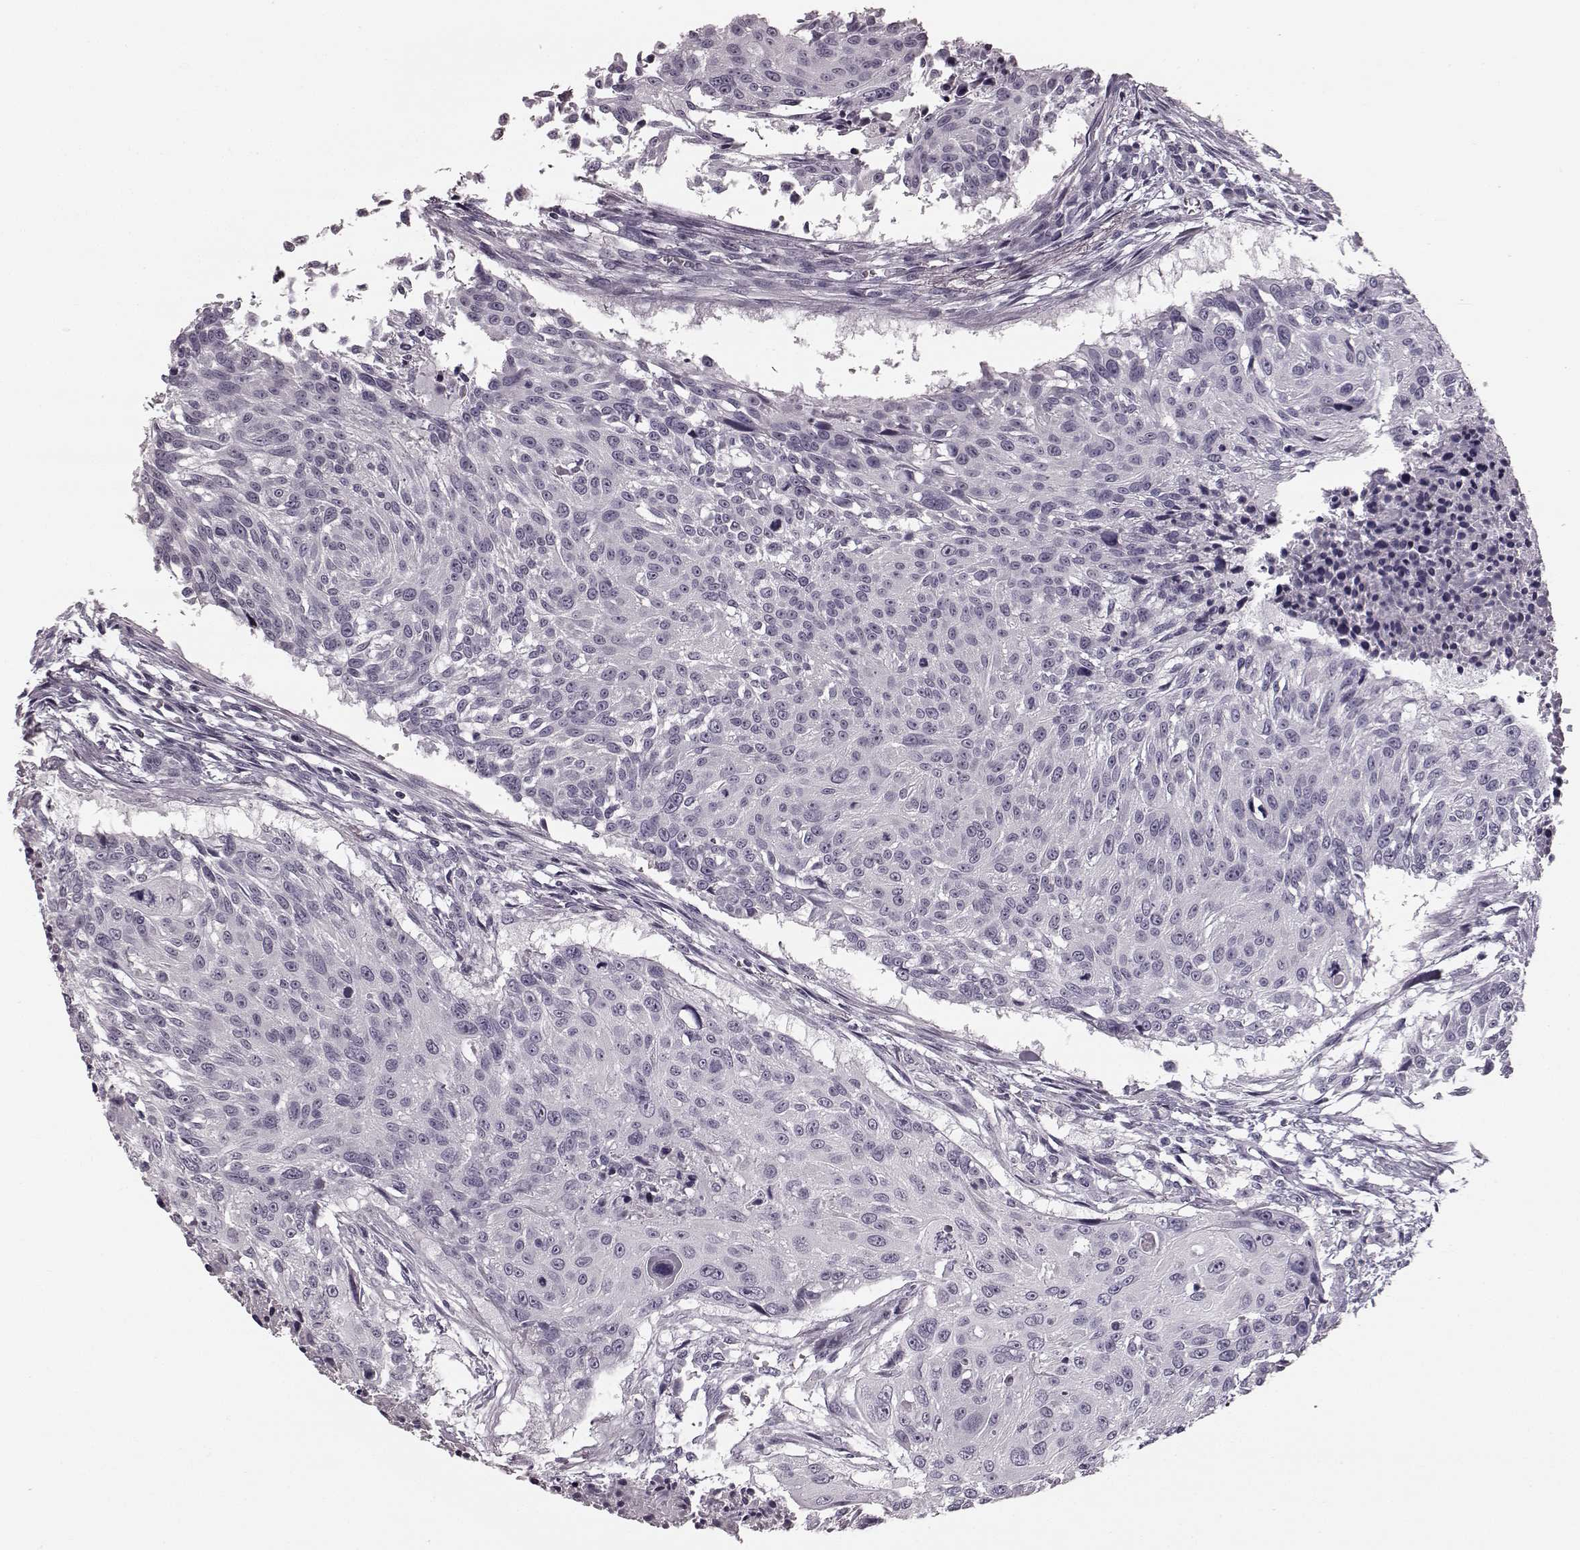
{"staining": {"intensity": "negative", "quantity": "none", "location": "none"}, "tissue": "urothelial cancer", "cell_type": "Tumor cells", "image_type": "cancer", "snomed": [{"axis": "morphology", "description": "Urothelial carcinoma, NOS"}, {"axis": "topography", "description": "Urinary bladder"}], "caption": "This histopathology image is of transitional cell carcinoma stained with immunohistochemistry (IHC) to label a protein in brown with the nuclei are counter-stained blue. There is no staining in tumor cells.", "gene": "ZNF433", "patient": {"sex": "male", "age": 55}}